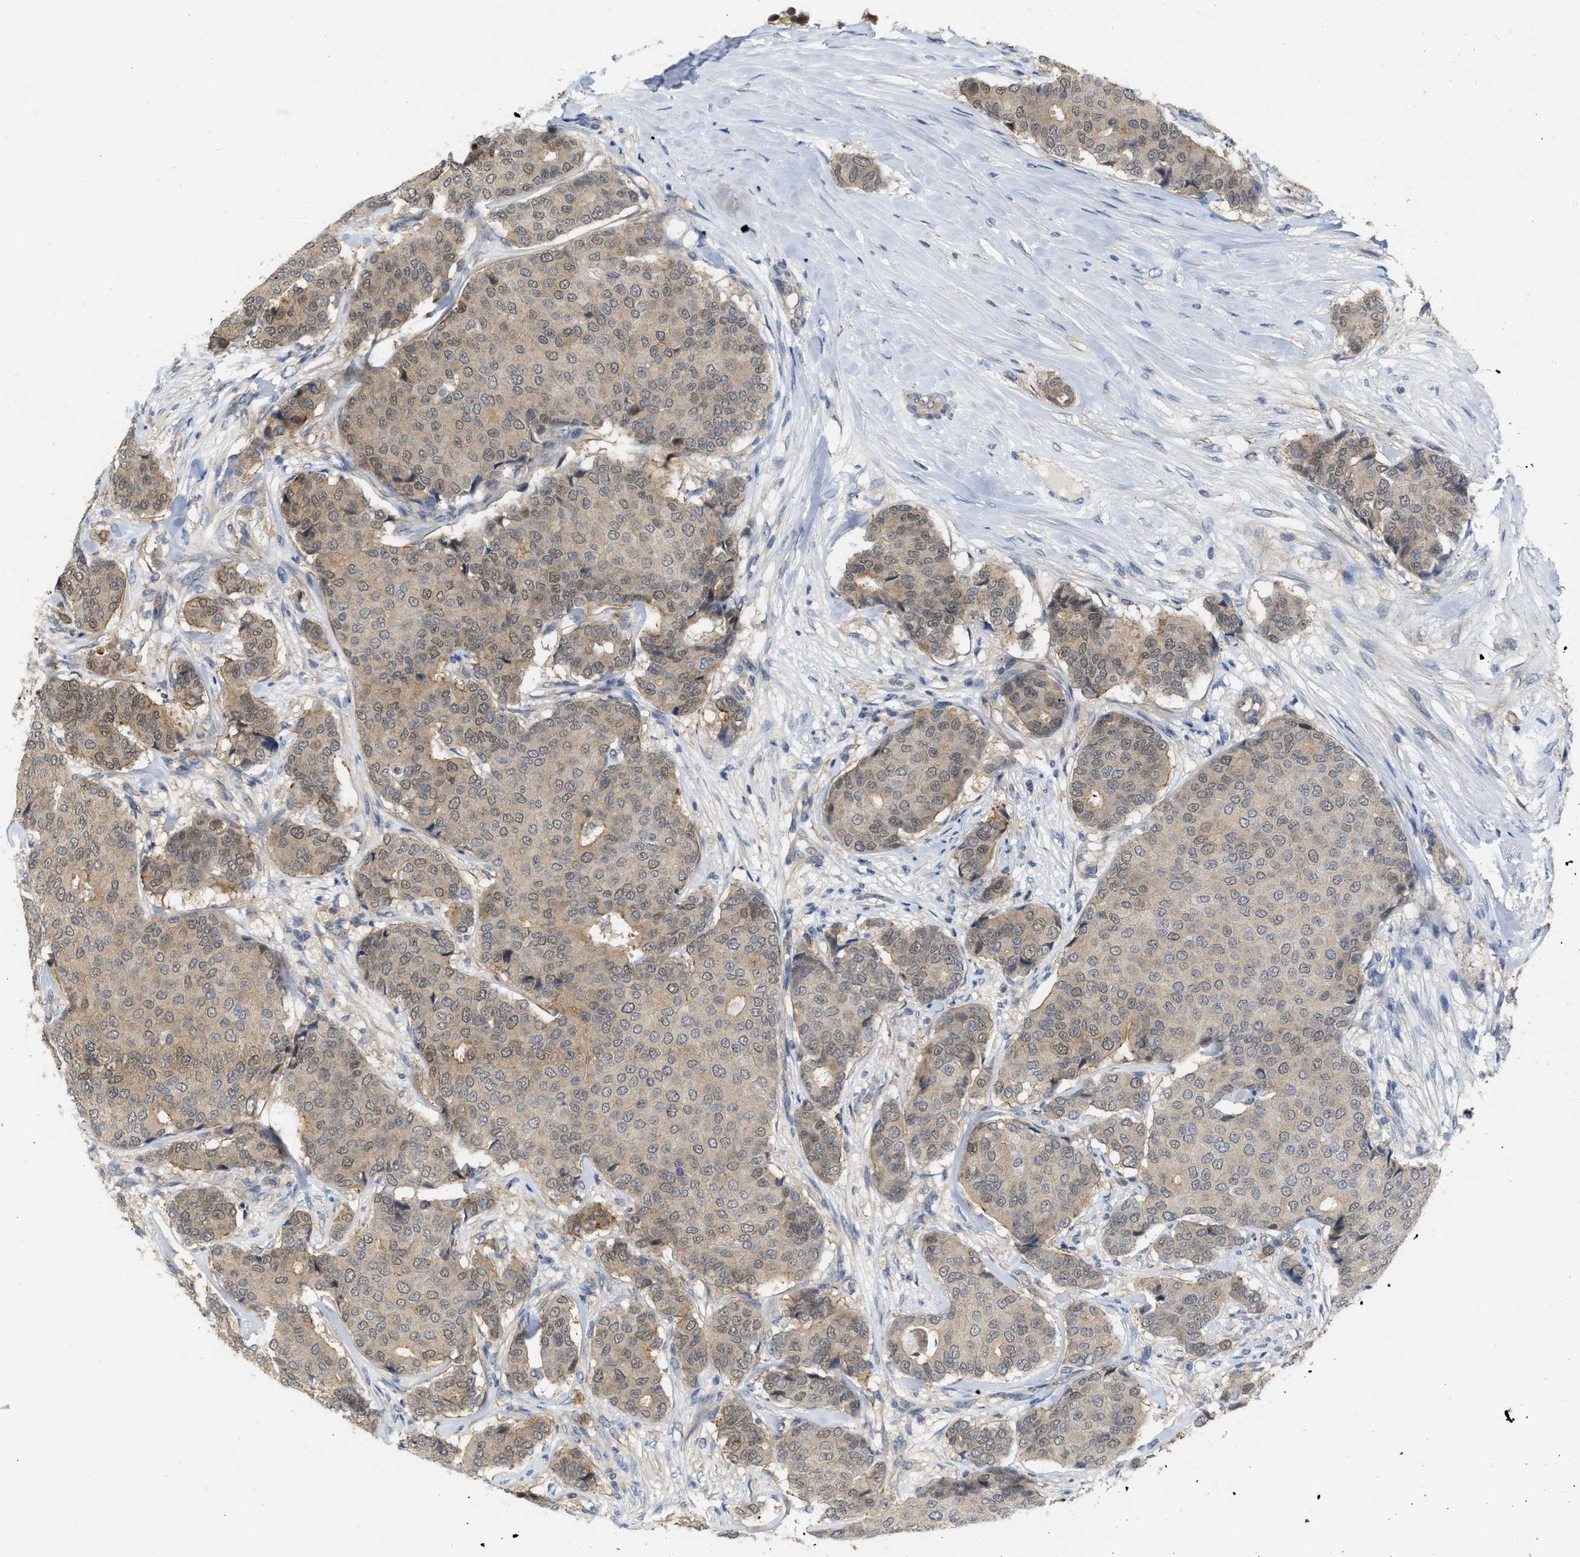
{"staining": {"intensity": "weak", "quantity": ">75%", "location": "cytoplasmic/membranous"}, "tissue": "breast cancer", "cell_type": "Tumor cells", "image_type": "cancer", "snomed": [{"axis": "morphology", "description": "Duct carcinoma"}, {"axis": "topography", "description": "Breast"}], "caption": "Breast cancer stained for a protein (brown) demonstrates weak cytoplasmic/membranous positive staining in approximately >75% of tumor cells.", "gene": "NAPEPLD", "patient": {"sex": "female", "age": 75}}